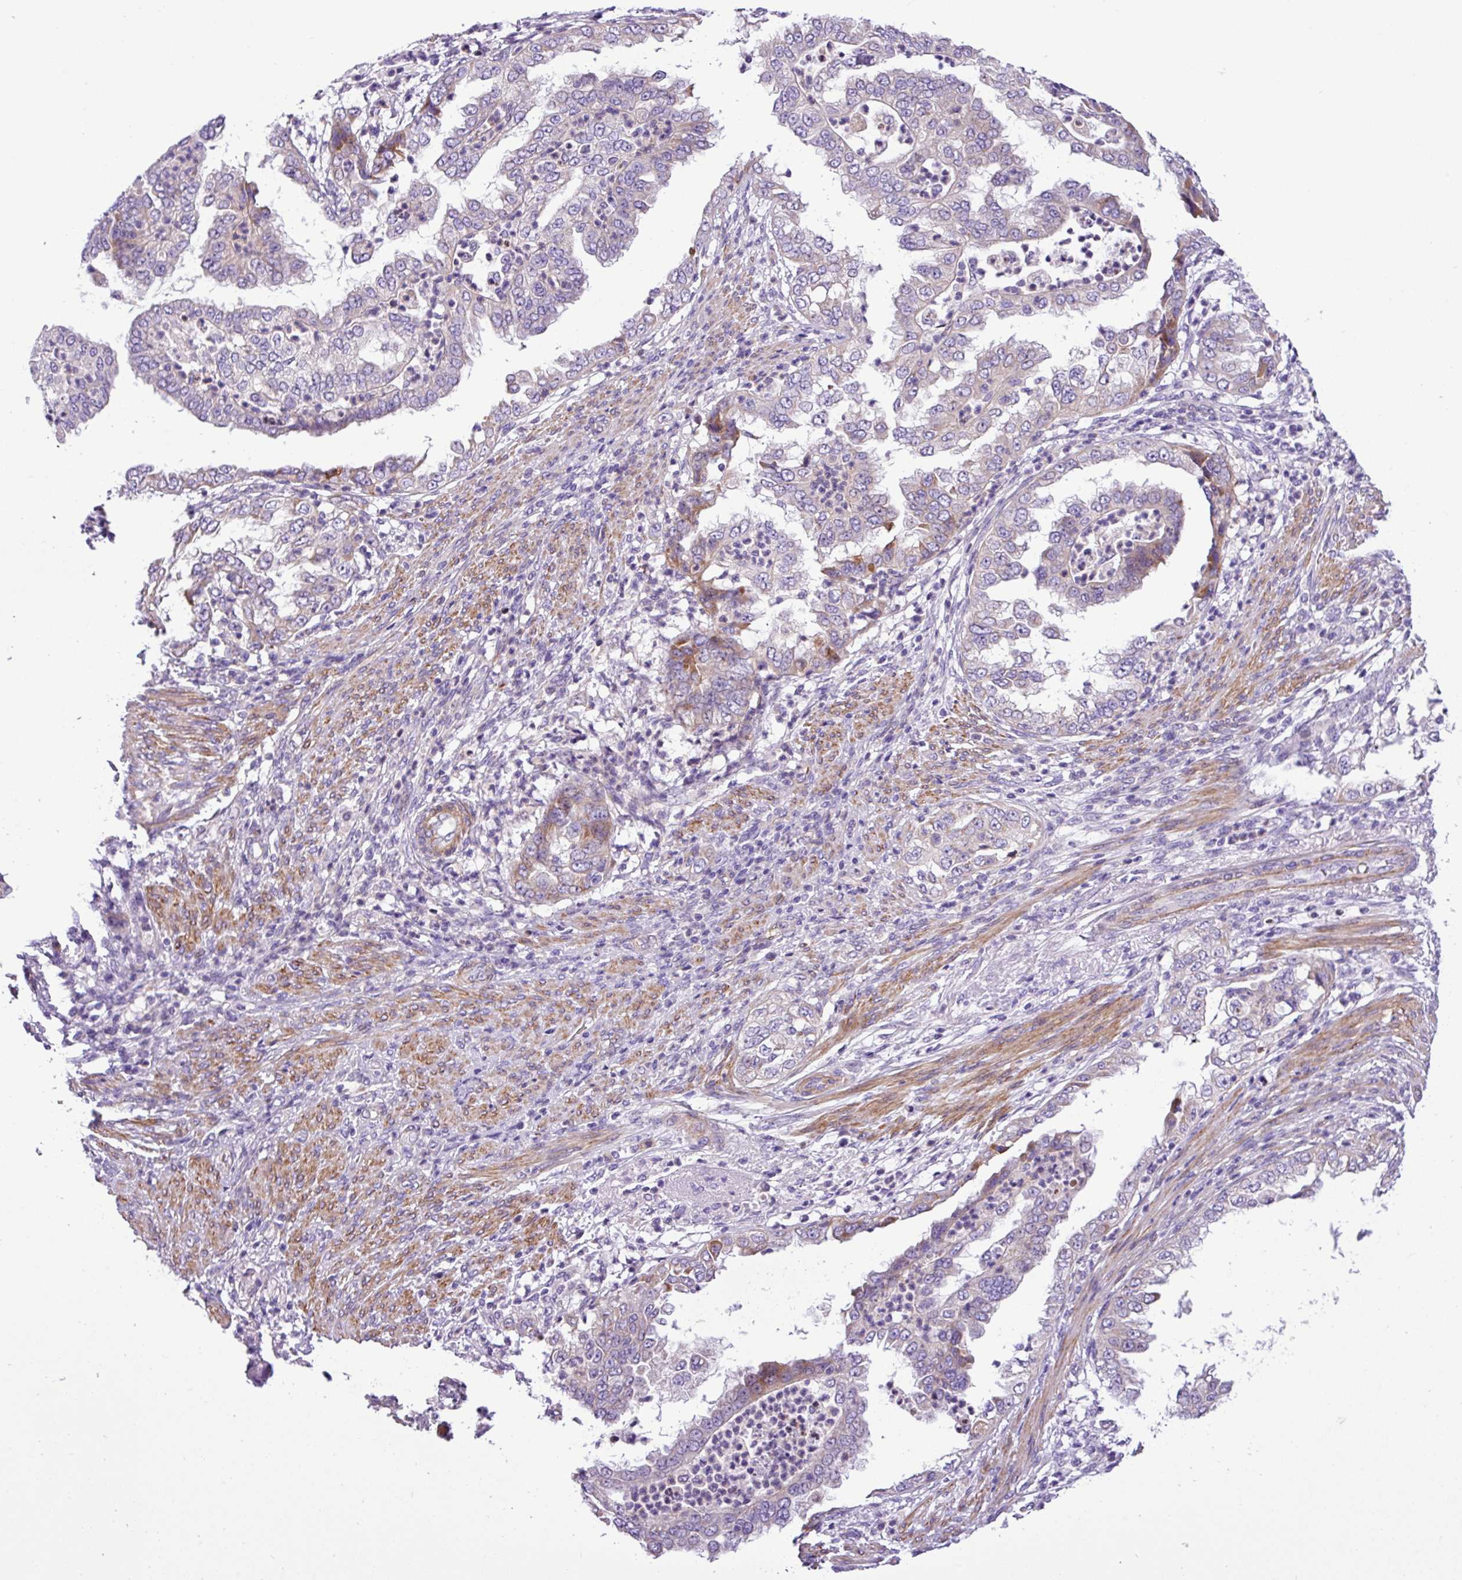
{"staining": {"intensity": "negative", "quantity": "none", "location": "none"}, "tissue": "endometrial cancer", "cell_type": "Tumor cells", "image_type": "cancer", "snomed": [{"axis": "morphology", "description": "Adenocarcinoma, NOS"}, {"axis": "topography", "description": "Endometrium"}], "caption": "The micrograph shows no staining of tumor cells in endometrial cancer.", "gene": "C11orf91", "patient": {"sex": "female", "age": 85}}